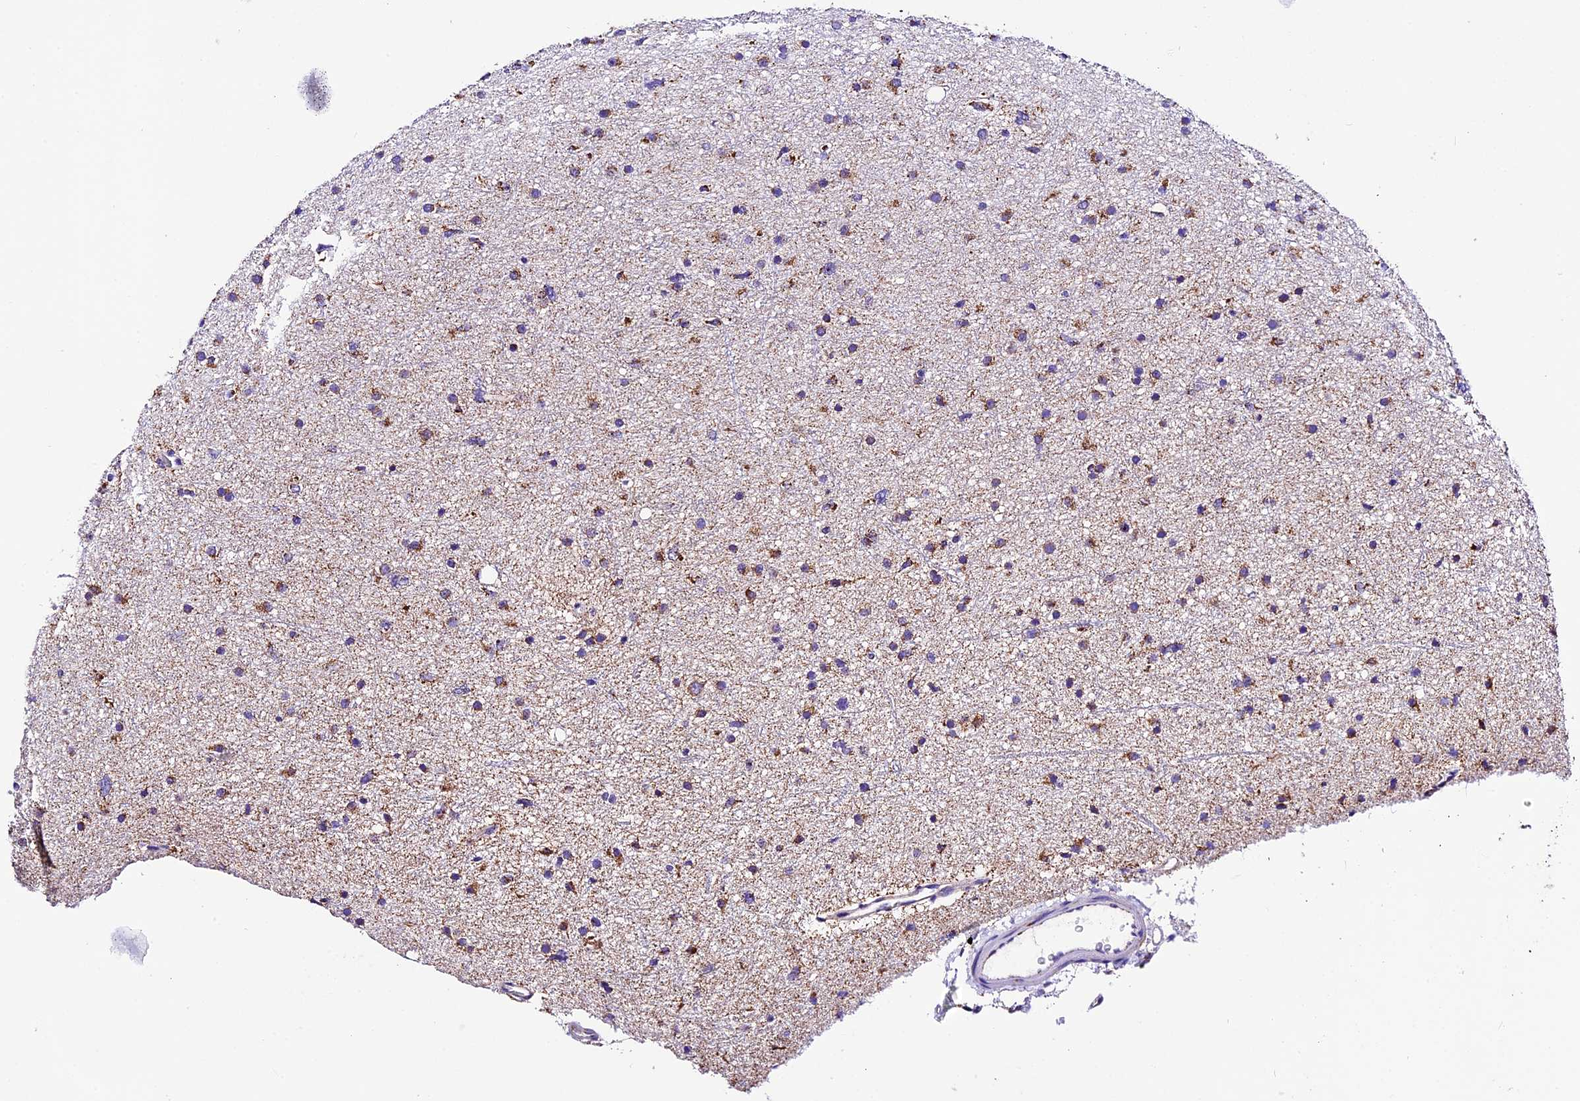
{"staining": {"intensity": "weak", "quantity": ">75%", "location": "cytoplasmic/membranous"}, "tissue": "glioma", "cell_type": "Tumor cells", "image_type": "cancer", "snomed": [{"axis": "morphology", "description": "Glioma, malignant, Low grade"}, {"axis": "topography", "description": "Cerebral cortex"}], "caption": "Protein expression analysis of human glioma reveals weak cytoplasmic/membranous expression in about >75% of tumor cells.", "gene": "DCAF5", "patient": {"sex": "female", "age": 39}}